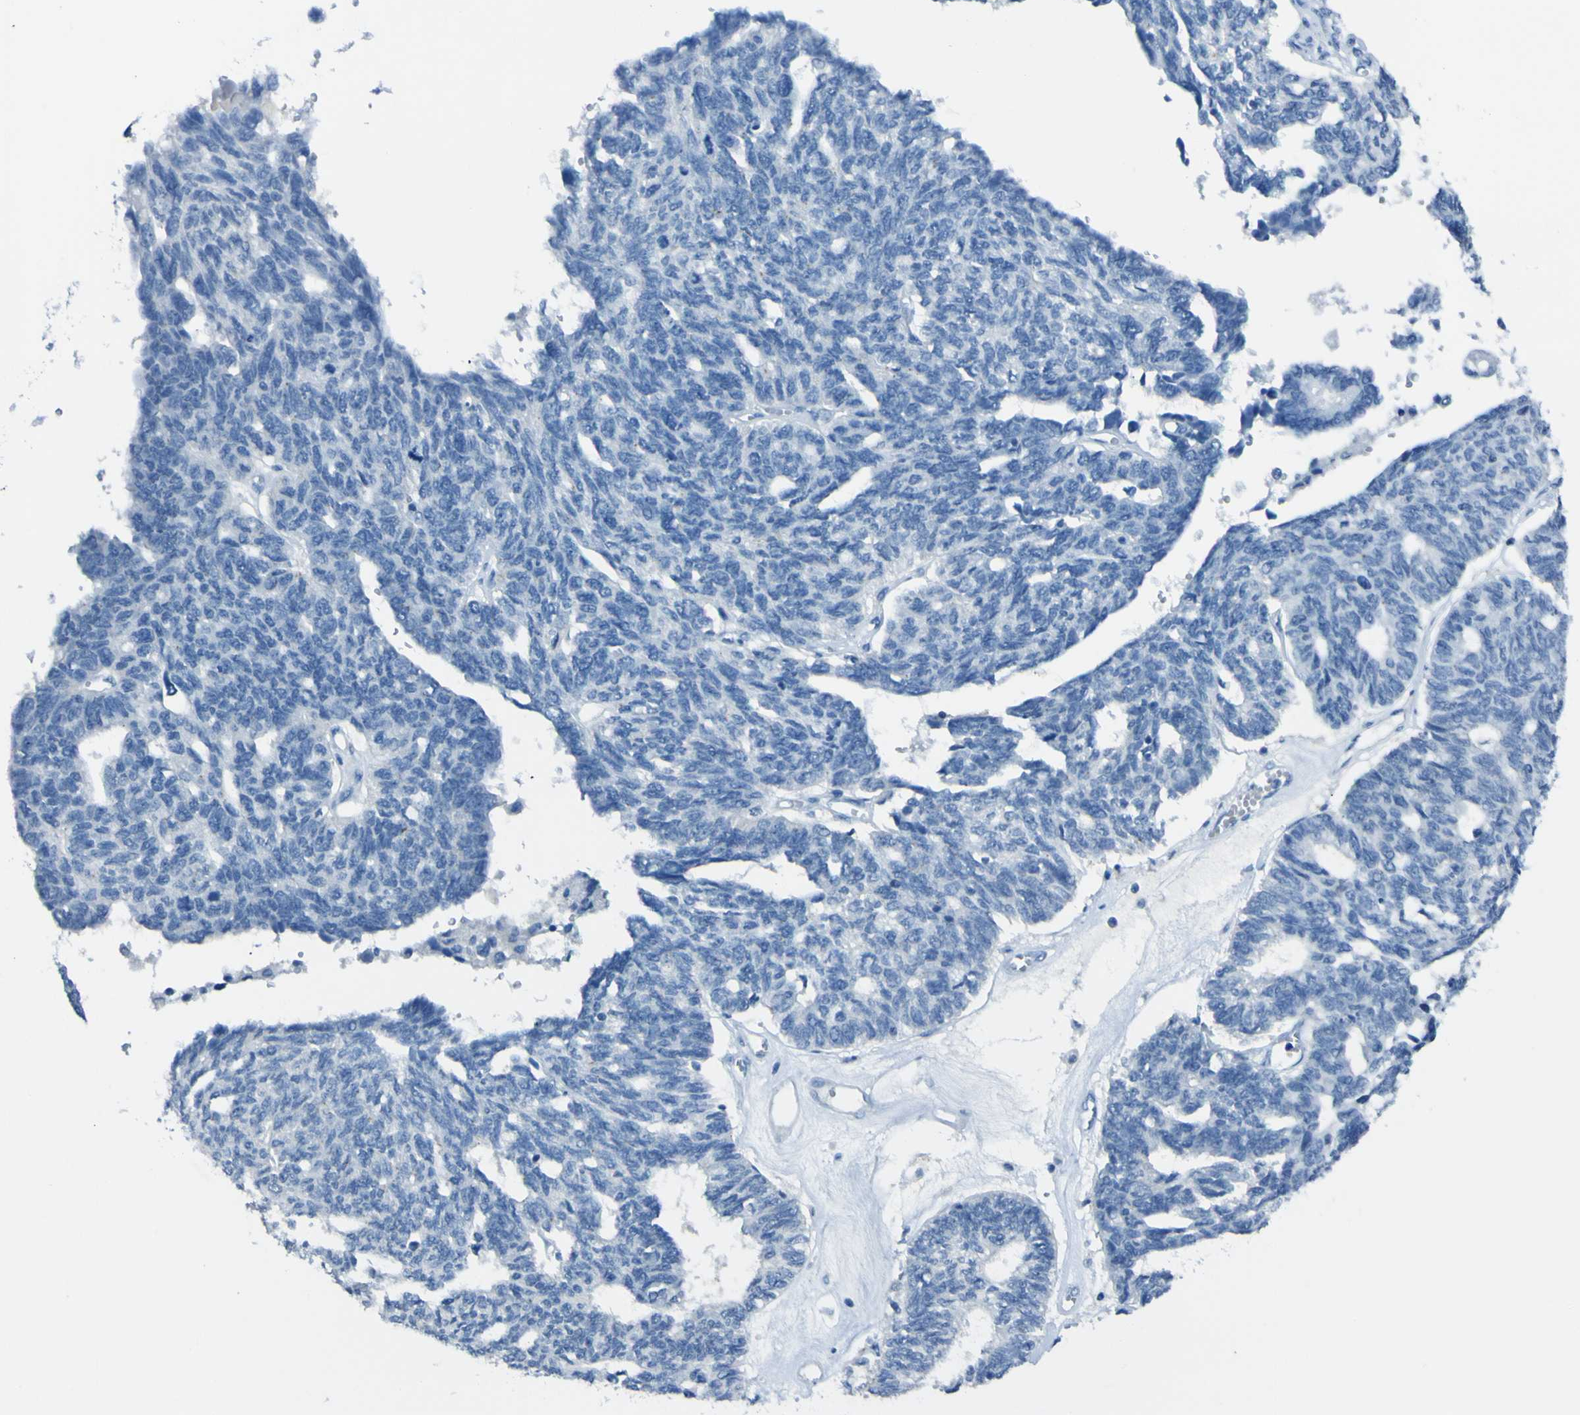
{"staining": {"intensity": "negative", "quantity": "none", "location": "none"}, "tissue": "ovarian cancer", "cell_type": "Tumor cells", "image_type": "cancer", "snomed": [{"axis": "morphology", "description": "Cystadenocarcinoma, serous, NOS"}, {"axis": "topography", "description": "Ovary"}], "caption": "IHC of human ovarian serous cystadenocarcinoma reveals no expression in tumor cells. (Brightfield microscopy of DAB IHC at high magnification).", "gene": "PHKG1", "patient": {"sex": "female", "age": 79}}